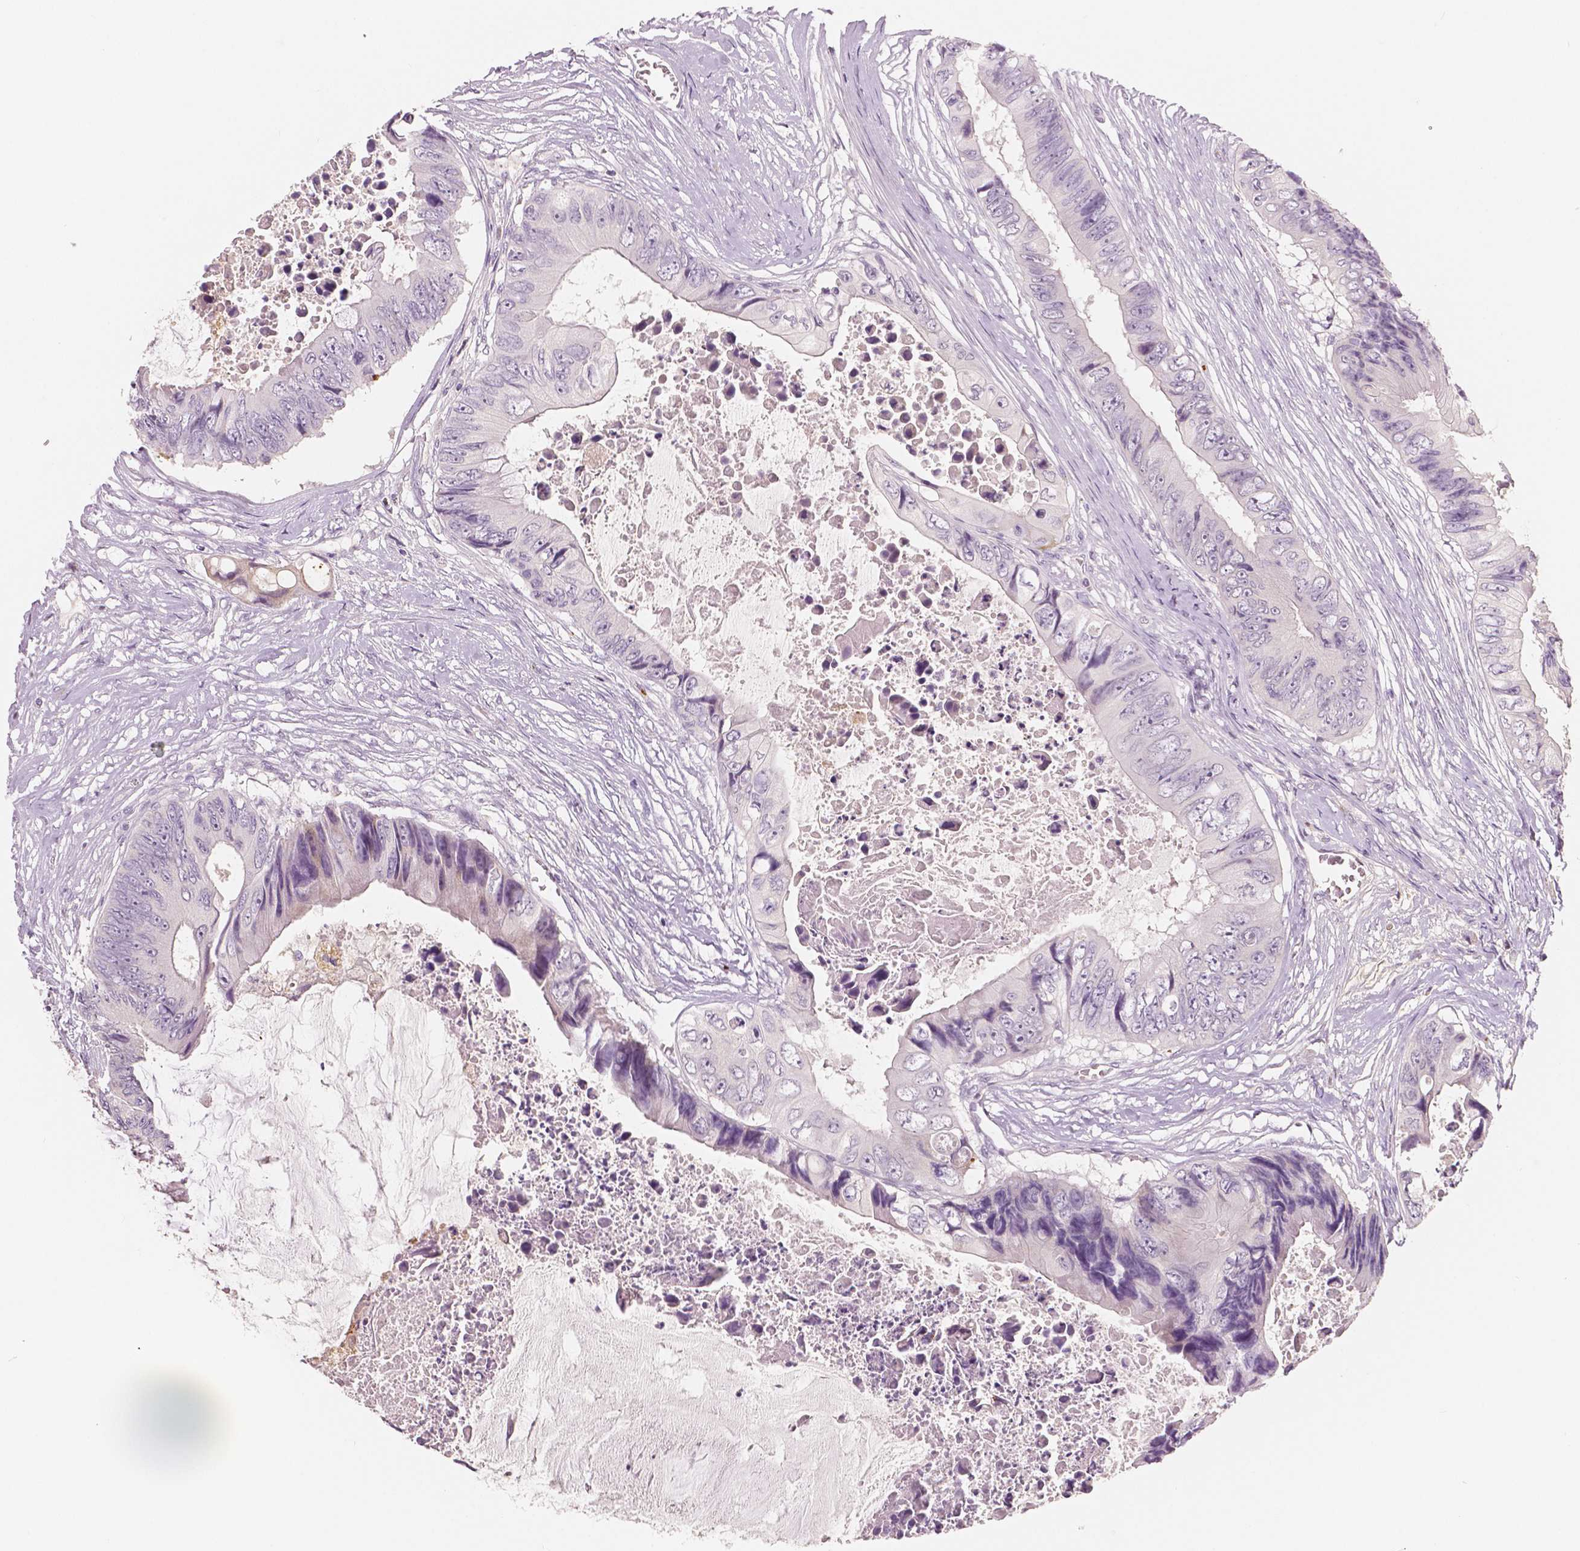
{"staining": {"intensity": "weak", "quantity": "<25%", "location": "nuclear"}, "tissue": "colorectal cancer", "cell_type": "Tumor cells", "image_type": "cancer", "snomed": [{"axis": "morphology", "description": "Adenocarcinoma, NOS"}, {"axis": "topography", "description": "Rectum"}], "caption": "This is an IHC image of adenocarcinoma (colorectal). There is no expression in tumor cells.", "gene": "APOA4", "patient": {"sex": "male", "age": 63}}